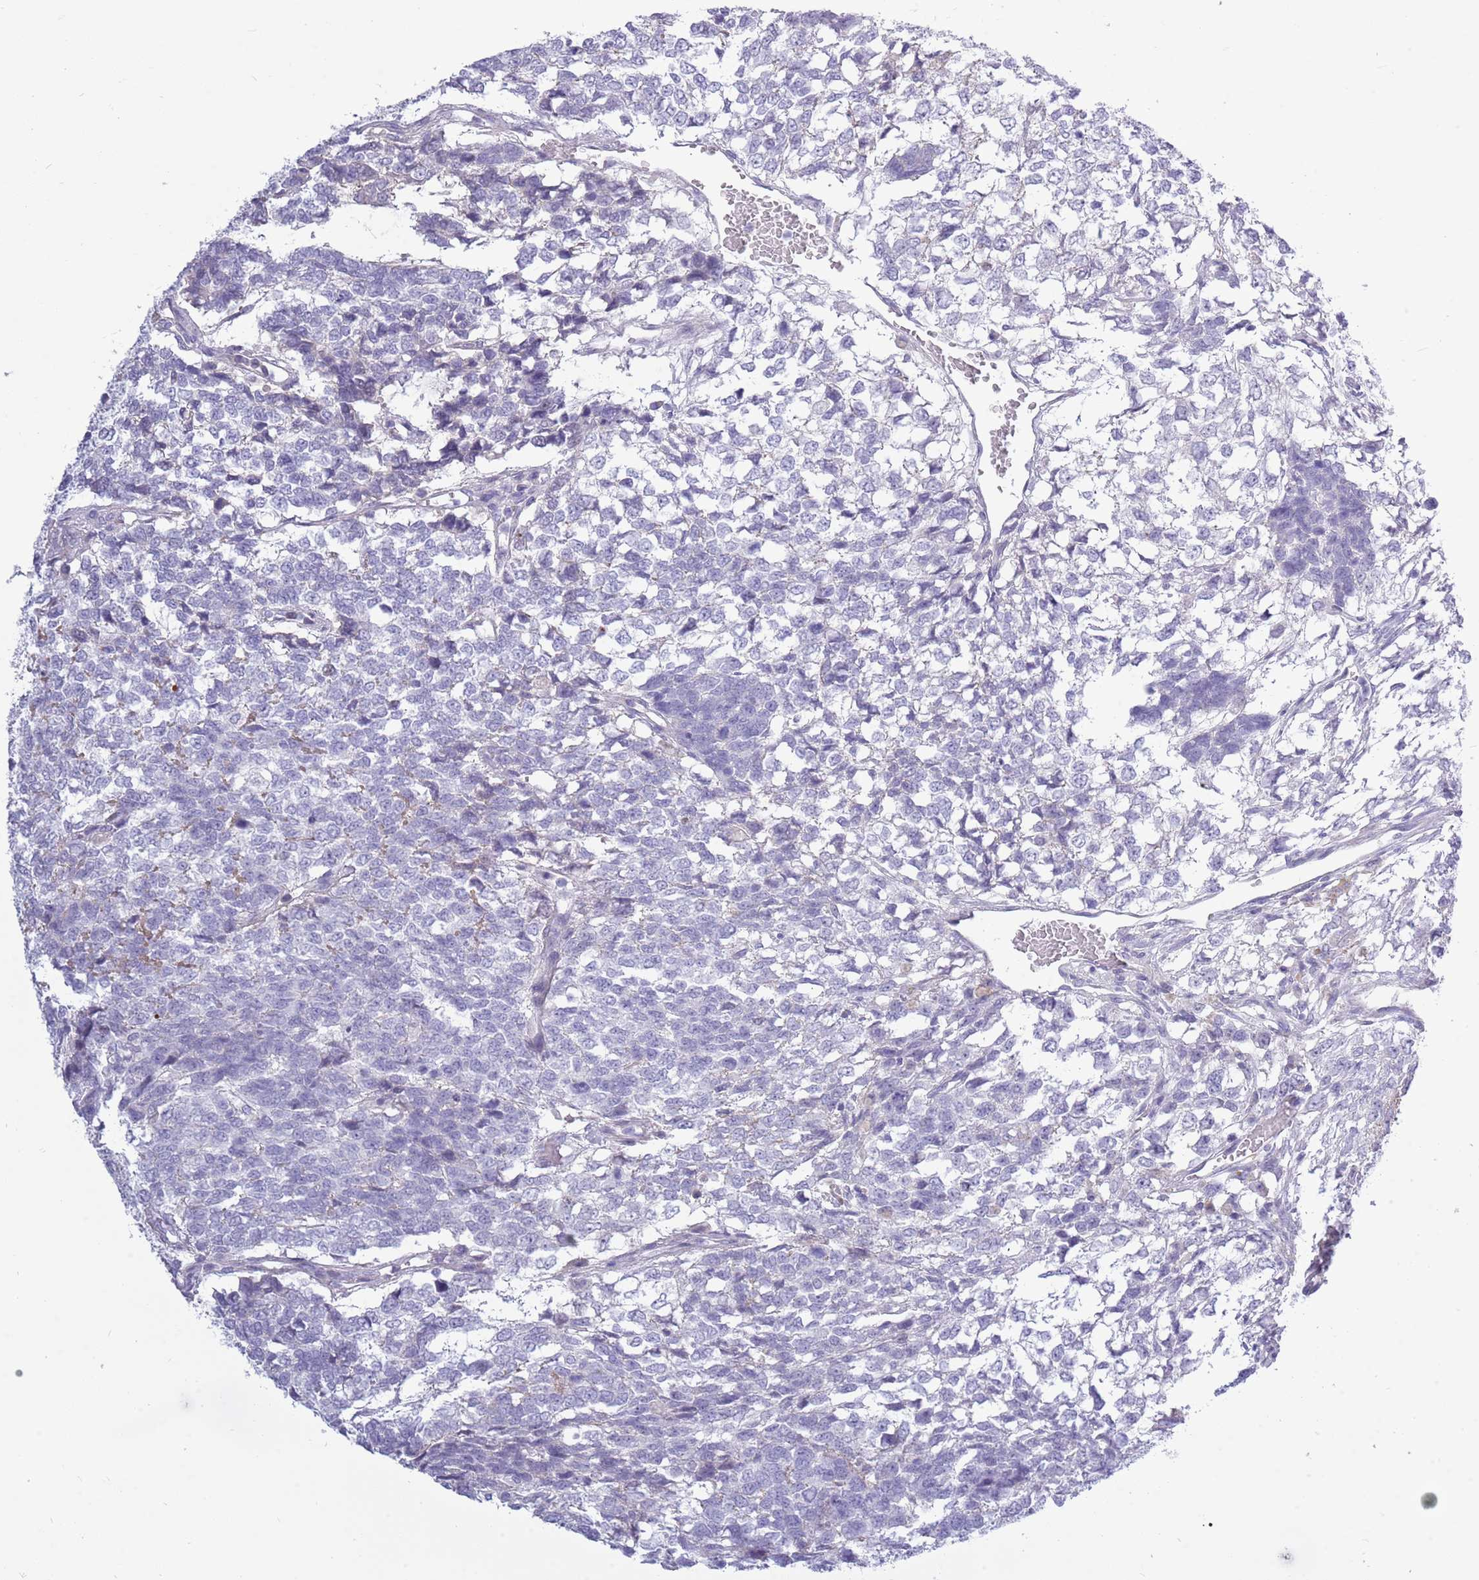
{"staining": {"intensity": "negative", "quantity": "none", "location": "none"}, "tissue": "testis cancer", "cell_type": "Tumor cells", "image_type": "cancer", "snomed": [{"axis": "morphology", "description": "Carcinoma, Embryonal, NOS"}, {"axis": "topography", "description": "Testis"}], "caption": "Tumor cells show no significant staining in testis embryonal carcinoma.", "gene": "ZNF425", "patient": {"sex": "male", "age": 23}}